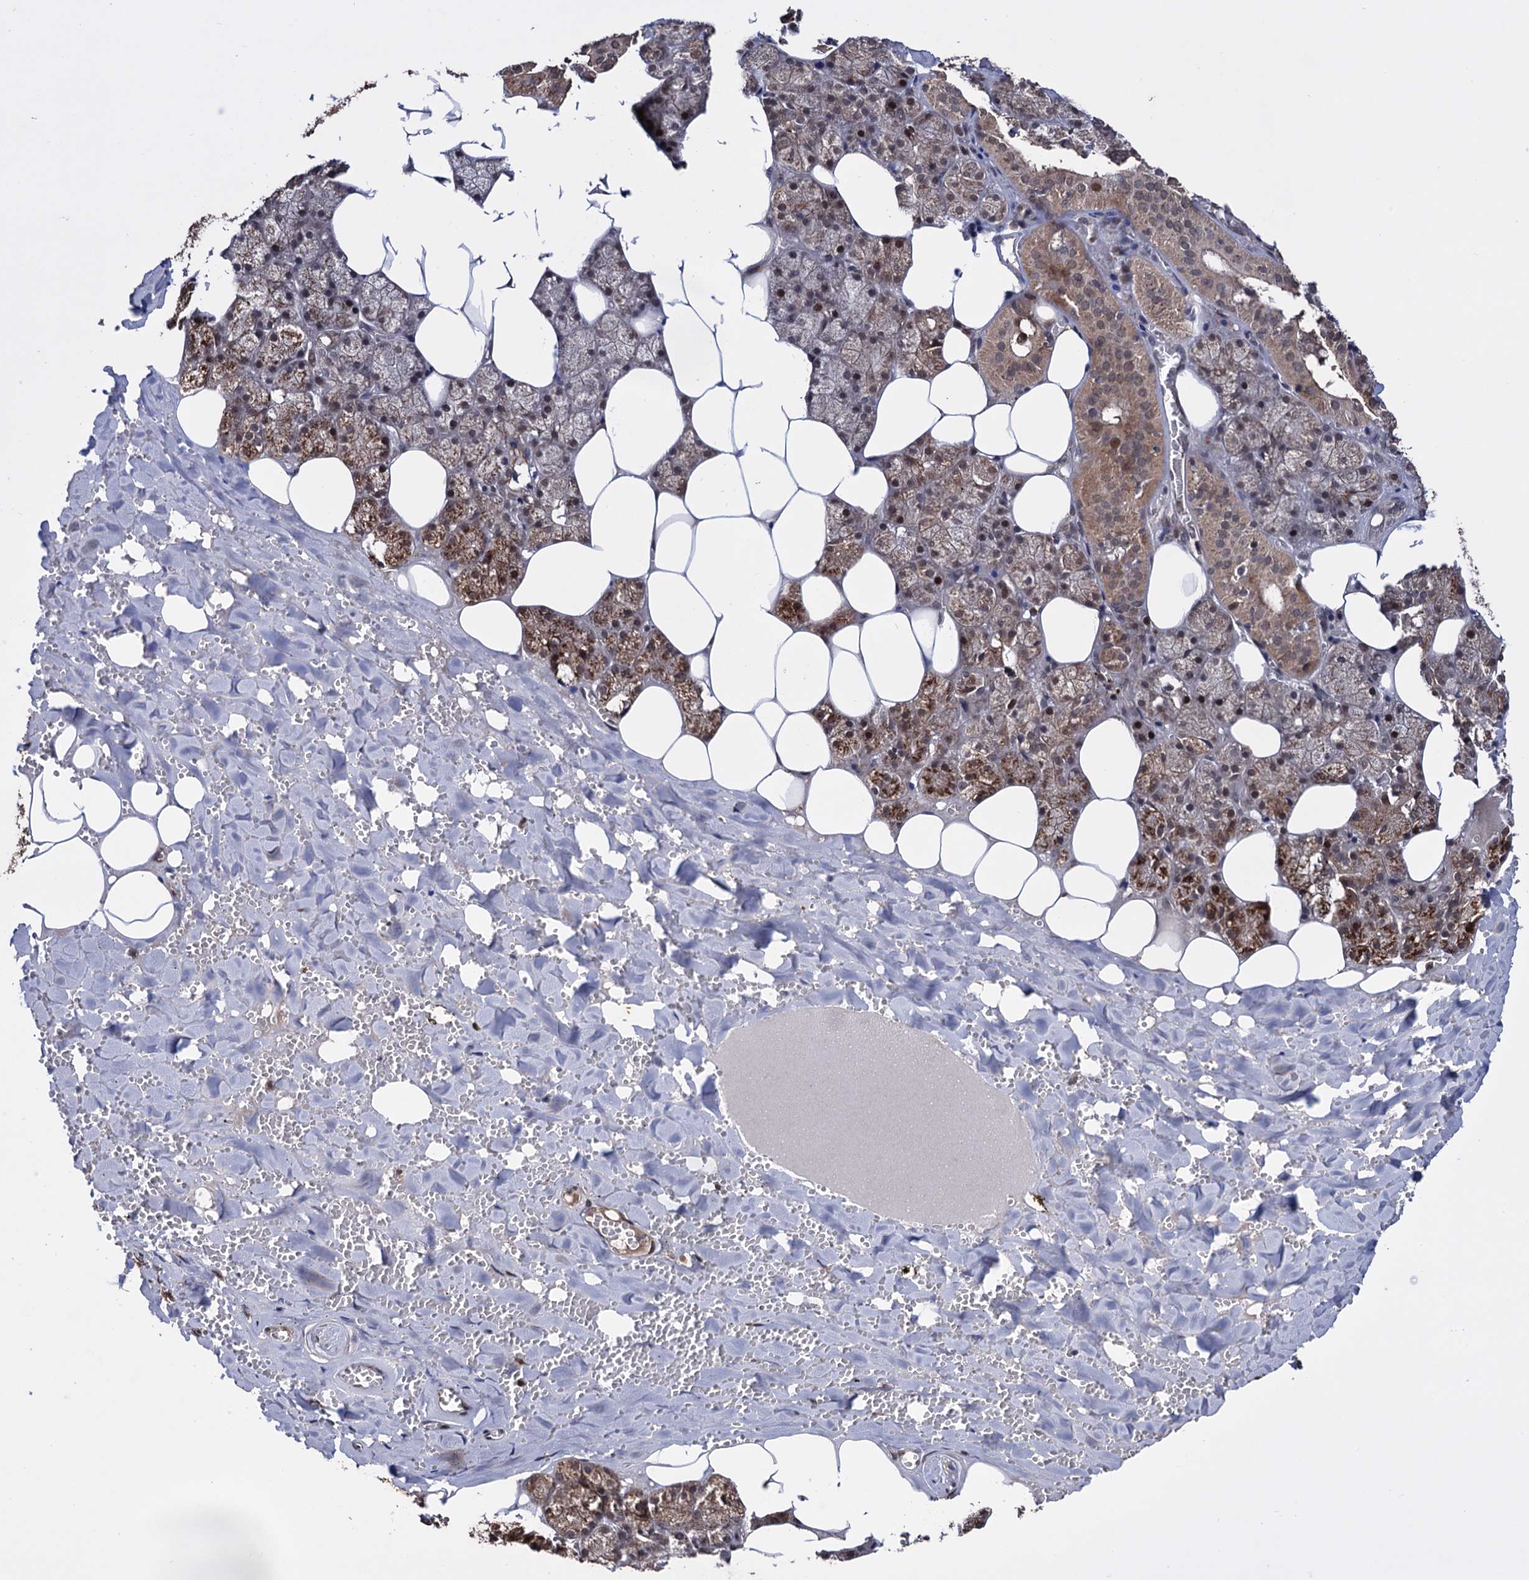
{"staining": {"intensity": "moderate", "quantity": ">75%", "location": "cytoplasmic/membranous,nuclear"}, "tissue": "salivary gland", "cell_type": "Glandular cells", "image_type": "normal", "snomed": [{"axis": "morphology", "description": "Normal tissue, NOS"}, {"axis": "topography", "description": "Salivary gland"}], "caption": "Immunohistochemical staining of normal salivary gland reveals moderate cytoplasmic/membranous,nuclear protein staining in approximately >75% of glandular cells.", "gene": "KLF5", "patient": {"sex": "male", "age": 62}}